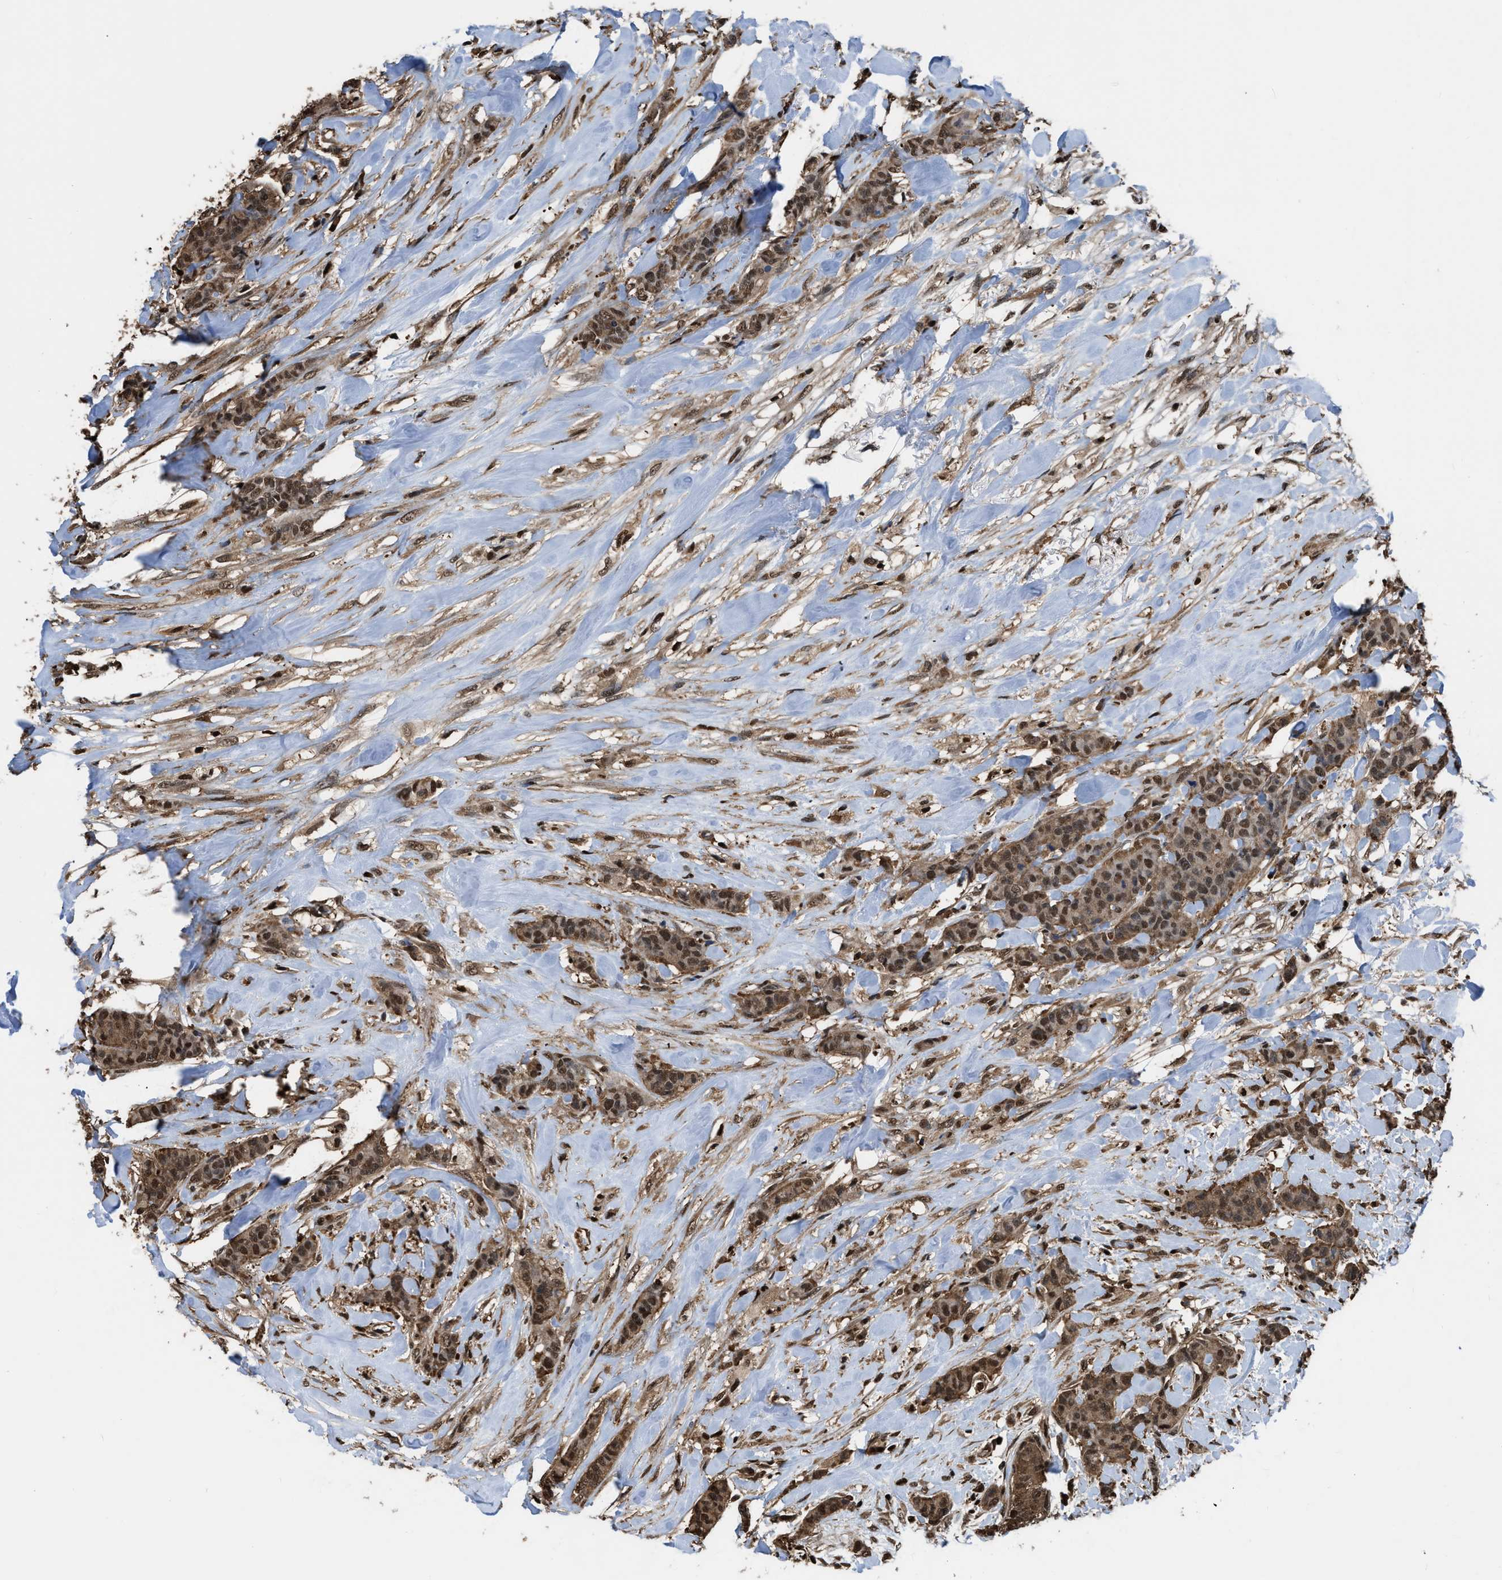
{"staining": {"intensity": "moderate", "quantity": ">75%", "location": "cytoplasmic/membranous,nuclear"}, "tissue": "breast cancer", "cell_type": "Tumor cells", "image_type": "cancer", "snomed": [{"axis": "morphology", "description": "Normal tissue, NOS"}, {"axis": "morphology", "description": "Duct carcinoma"}, {"axis": "topography", "description": "Breast"}], "caption": "This histopathology image reveals immunohistochemistry (IHC) staining of human infiltrating ductal carcinoma (breast), with medium moderate cytoplasmic/membranous and nuclear positivity in about >75% of tumor cells.", "gene": "FNTA", "patient": {"sex": "female", "age": 40}}